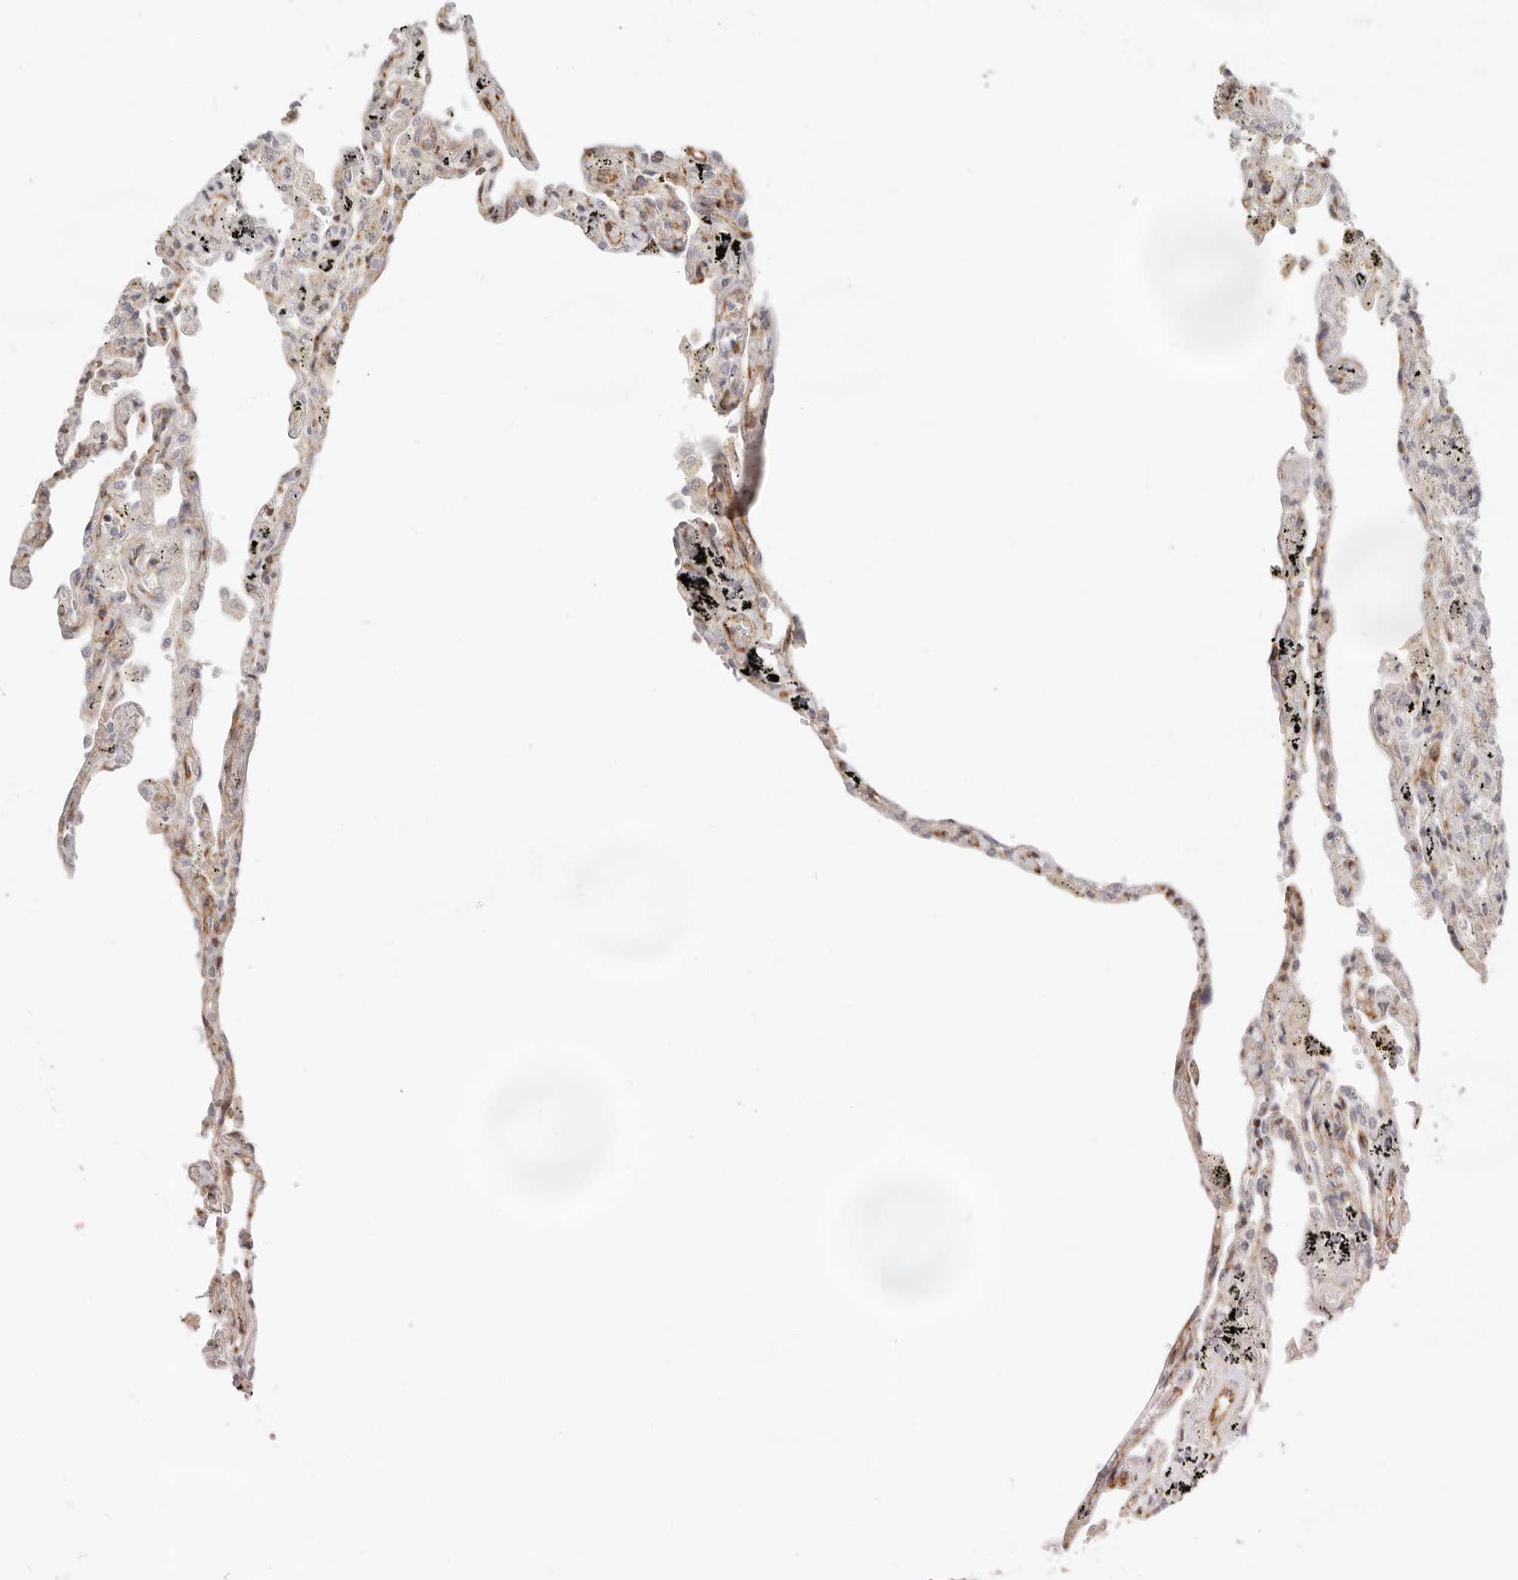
{"staining": {"intensity": "weak", "quantity": "<25%", "location": "cytoplasmic/membranous"}, "tissue": "lung", "cell_type": "Alveolar cells", "image_type": "normal", "snomed": [{"axis": "morphology", "description": "Normal tissue, NOS"}, {"axis": "topography", "description": "Lung"}], "caption": "Photomicrograph shows no significant protein positivity in alveolar cells of unremarkable lung.", "gene": "SASS6", "patient": {"sex": "male", "age": 59}}